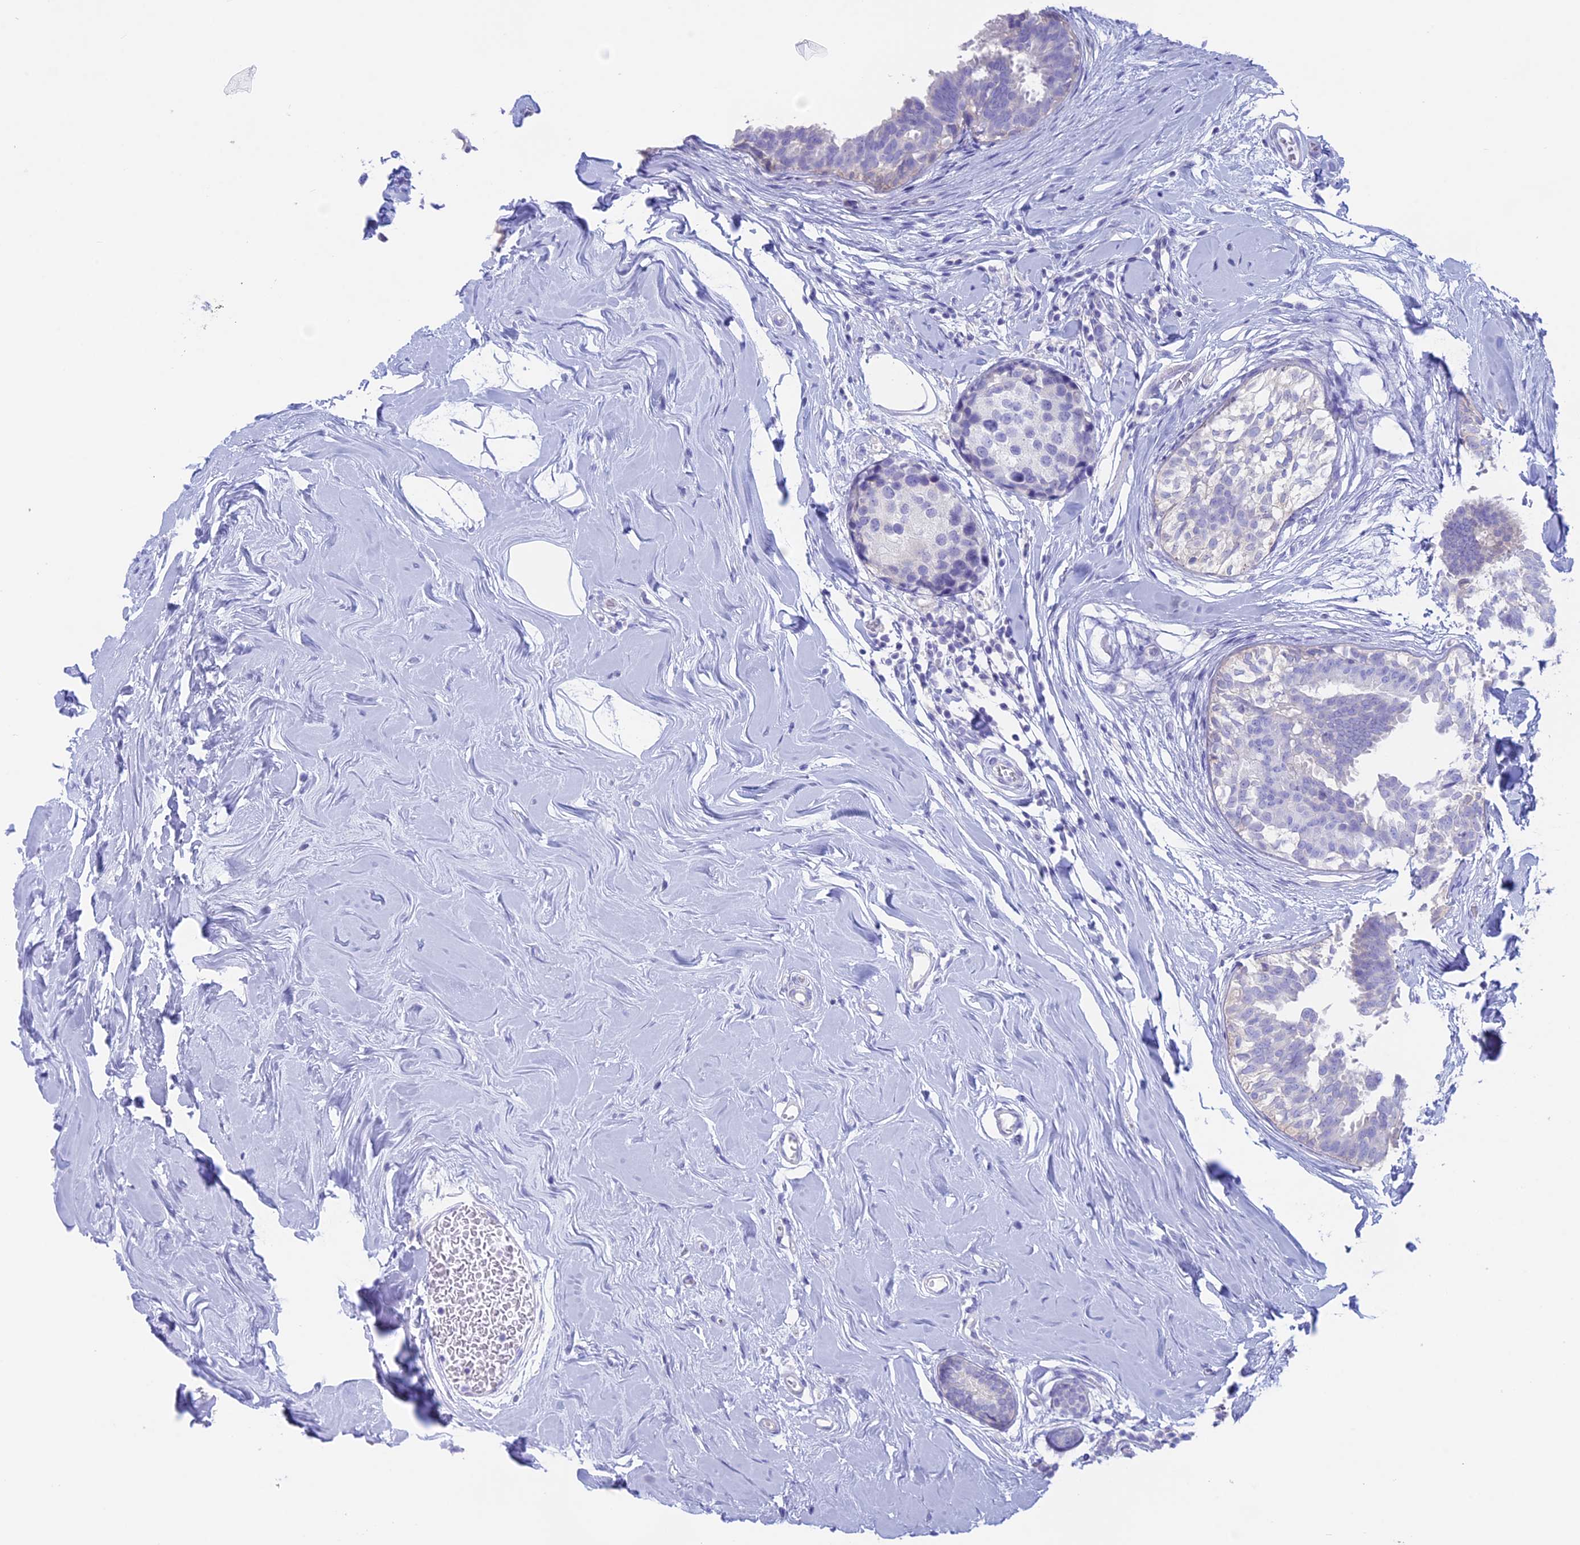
{"staining": {"intensity": "negative", "quantity": "none", "location": "none"}, "tissue": "breast cancer", "cell_type": "Tumor cells", "image_type": "cancer", "snomed": [{"axis": "morphology", "description": "Lobular carcinoma"}, {"axis": "topography", "description": "Breast"}], "caption": "The IHC image has no significant positivity in tumor cells of breast cancer tissue. (Immunohistochemistry, brightfield microscopy, high magnification).", "gene": "RP1", "patient": {"sex": "female", "age": 59}}